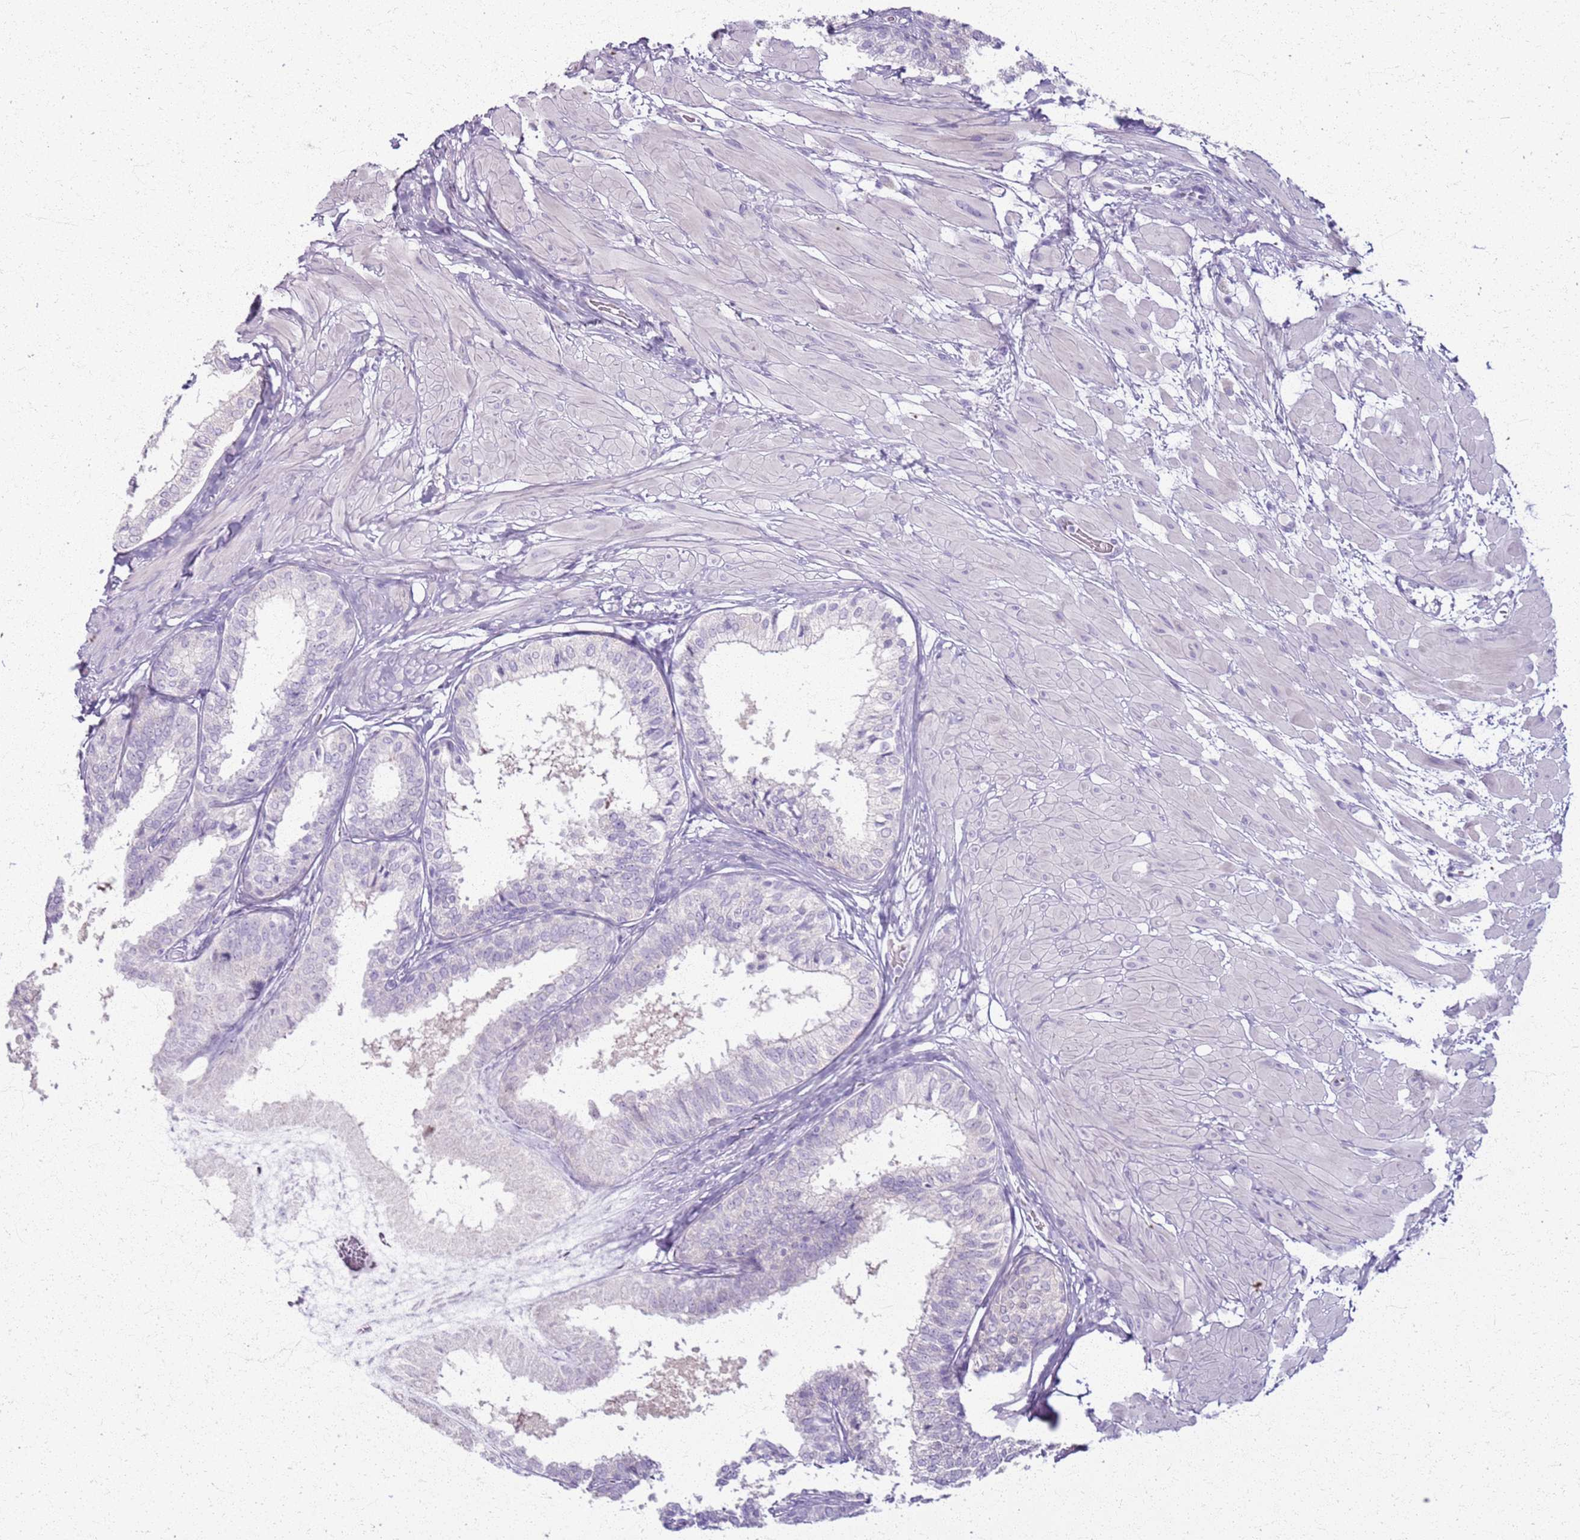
{"staining": {"intensity": "negative", "quantity": "none", "location": "none"}, "tissue": "prostate", "cell_type": "Glandular cells", "image_type": "normal", "snomed": [{"axis": "morphology", "description": "Normal tissue, NOS"}, {"axis": "topography", "description": "Prostate"}], "caption": "This is an immunohistochemistry (IHC) micrograph of unremarkable prostate. There is no positivity in glandular cells.", "gene": "CSRP3", "patient": {"sex": "male", "age": 48}}